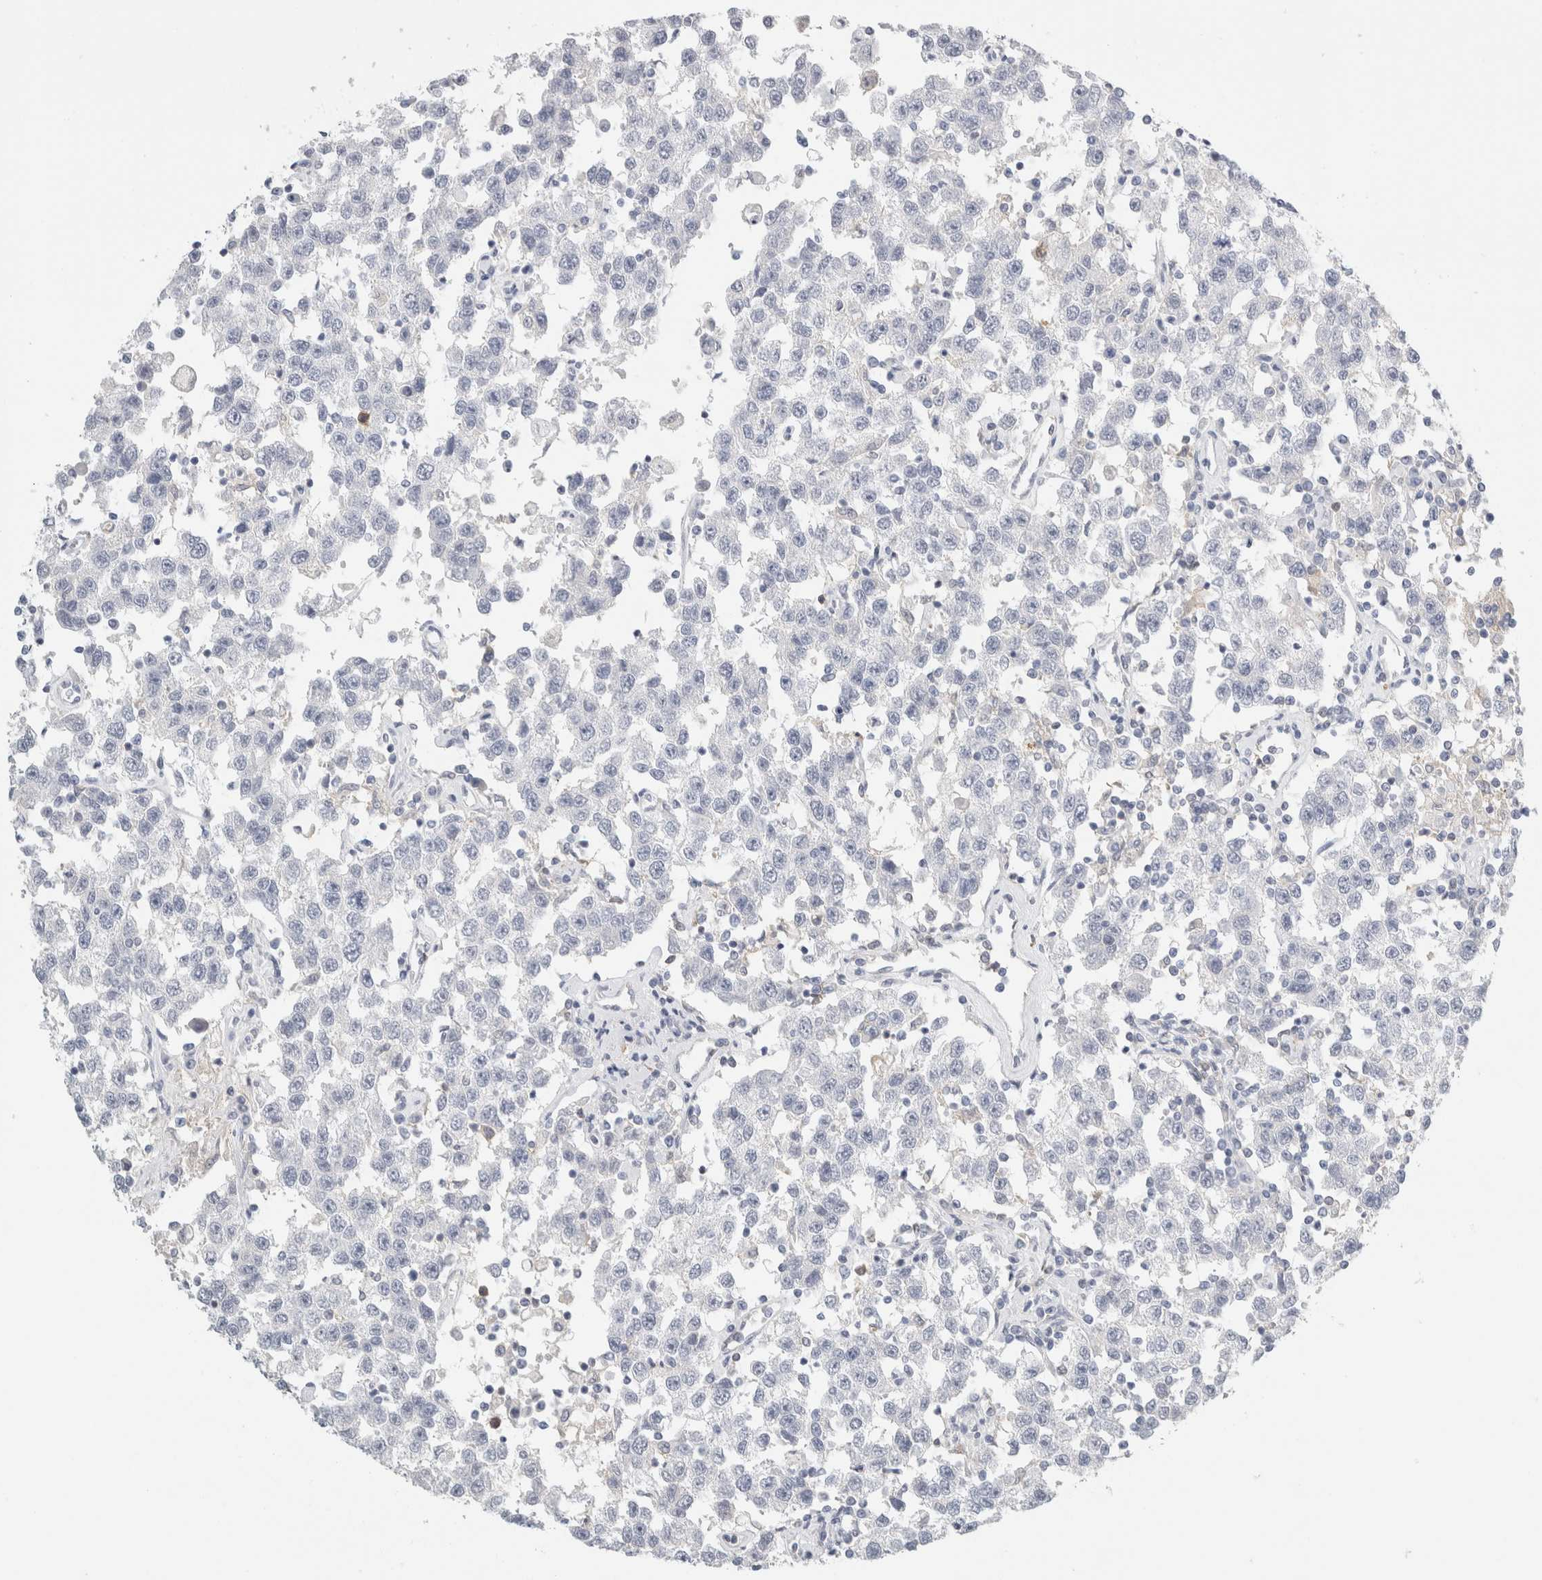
{"staining": {"intensity": "negative", "quantity": "none", "location": "none"}, "tissue": "testis cancer", "cell_type": "Tumor cells", "image_type": "cancer", "snomed": [{"axis": "morphology", "description": "Seminoma, NOS"}, {"axis": "topography", "description": "Testis"}], "caption": "An image of human testis seminoma is negative for staining in tumor cells.", "gene": "P2RY2", "patient": {"sex": "male", "age": 41}}